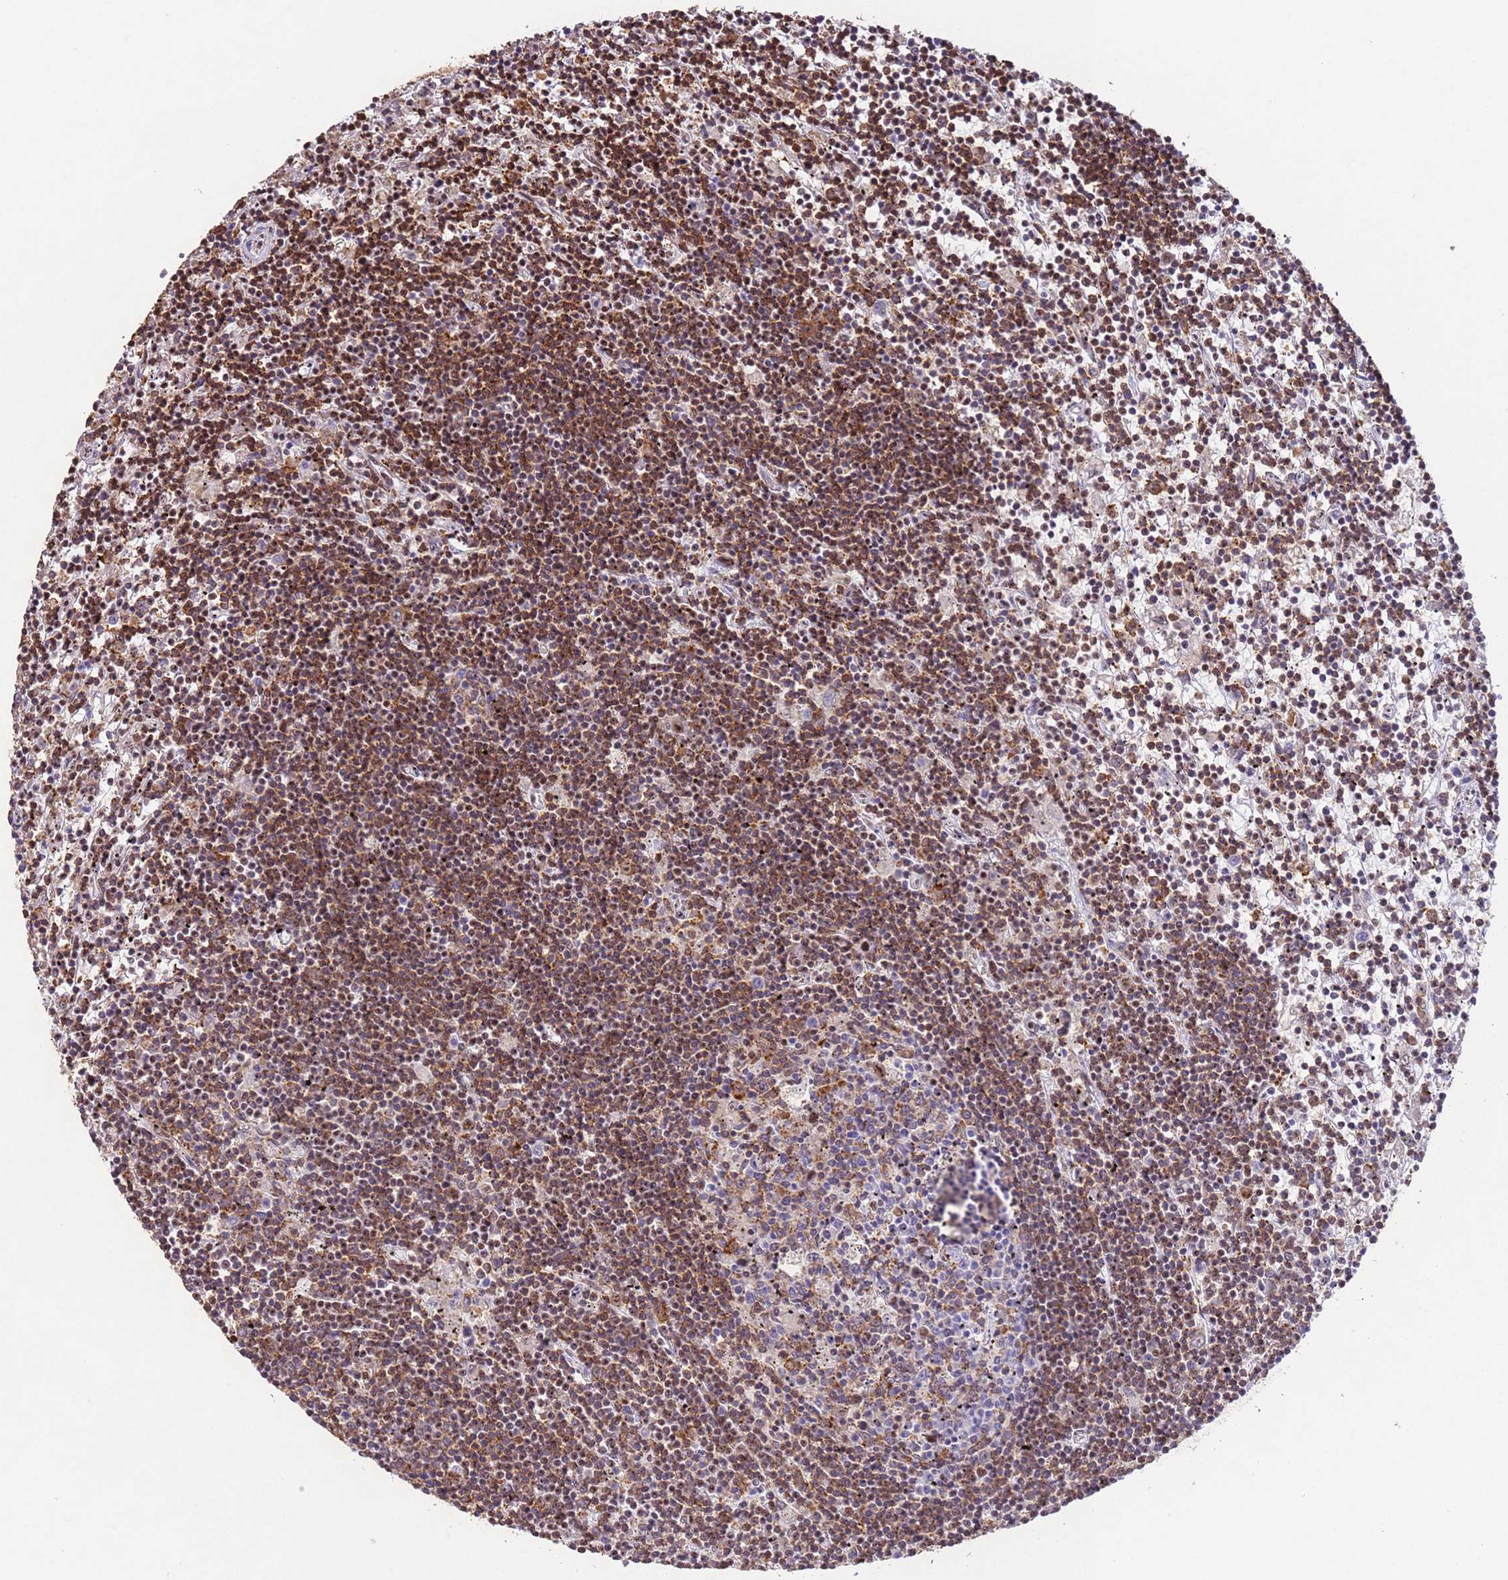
{"staining": {"intensity": "moderate", "quantity": ">75%", "location": "cytoplasmic/membranous,nuclear"}, "tissue": "lymphoma", "cell_type": "Tumor cells", "image_type": "cancer", "snomed": [{"axis": "morphology", "description": "Malignant lymphoma, non-Hodgkin's type, Low grade"}, {"axis": "topography", "description": "Spleen"}], "caption": "Immunohistochemical staining of lymphoma reveals medium levels of moderate cytoplasmic/membranous and nuclear staining in about >75% of tumor cells.", "gene": "ESF1", "patient": {"sex": "male", "age": 76}}